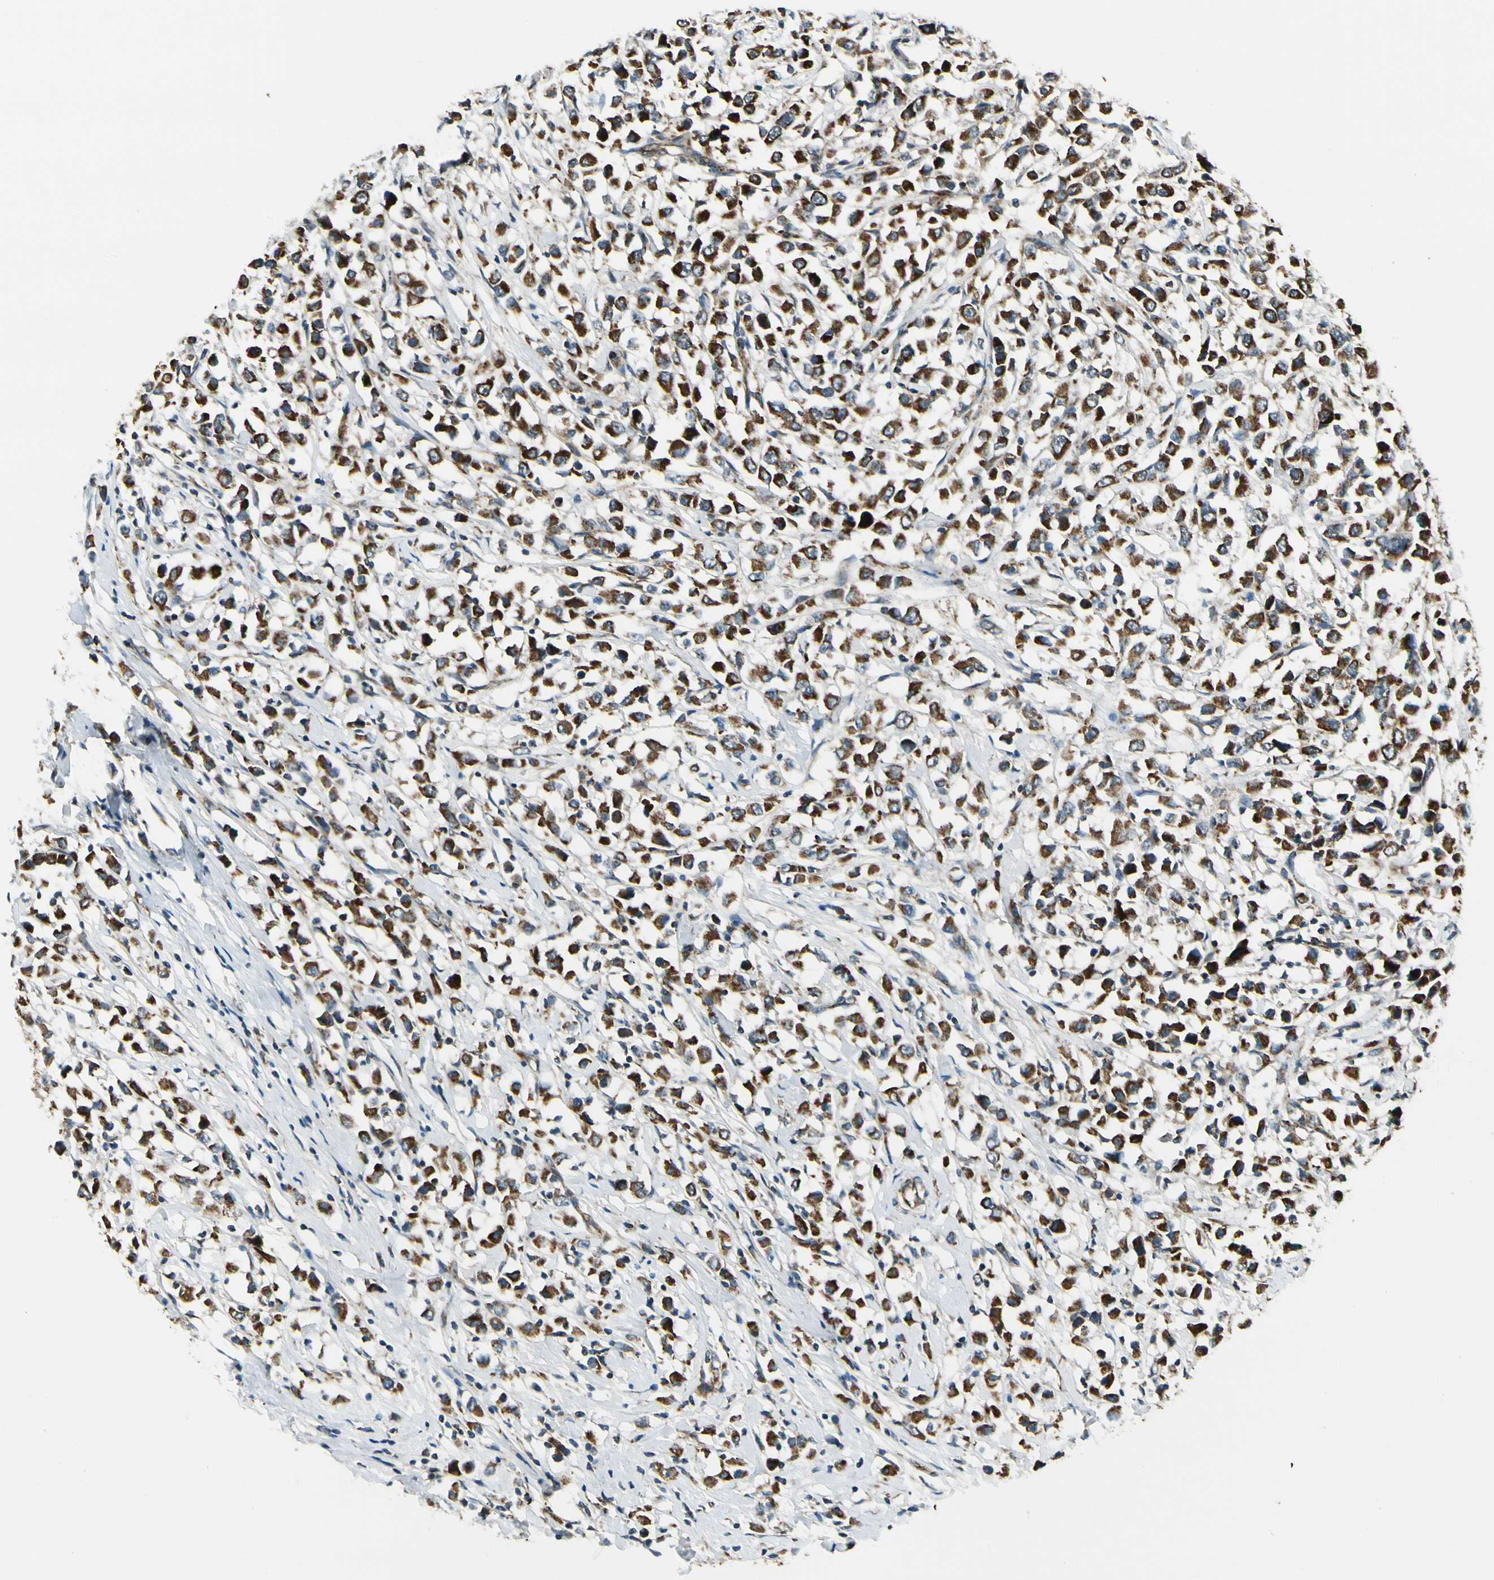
{"staining": {"intensity": "strong", "quantity": ">75%", "location": "cytoplasmic/membranous"}, "tissue": "breast cancer", "cell_type": "Tumor cells", "image_type": "cancer", "snomed": [{"axis": "morphology", "description": "Duct carcinoma"}, {"axis": "topography", "description": "Breast"}], "caption": "Human breast cancer stained with a protein marker demonstrates strong staining in tumor cells.", "gene": "EPHB3", "patient": {"sex": "female", "age": 61}}